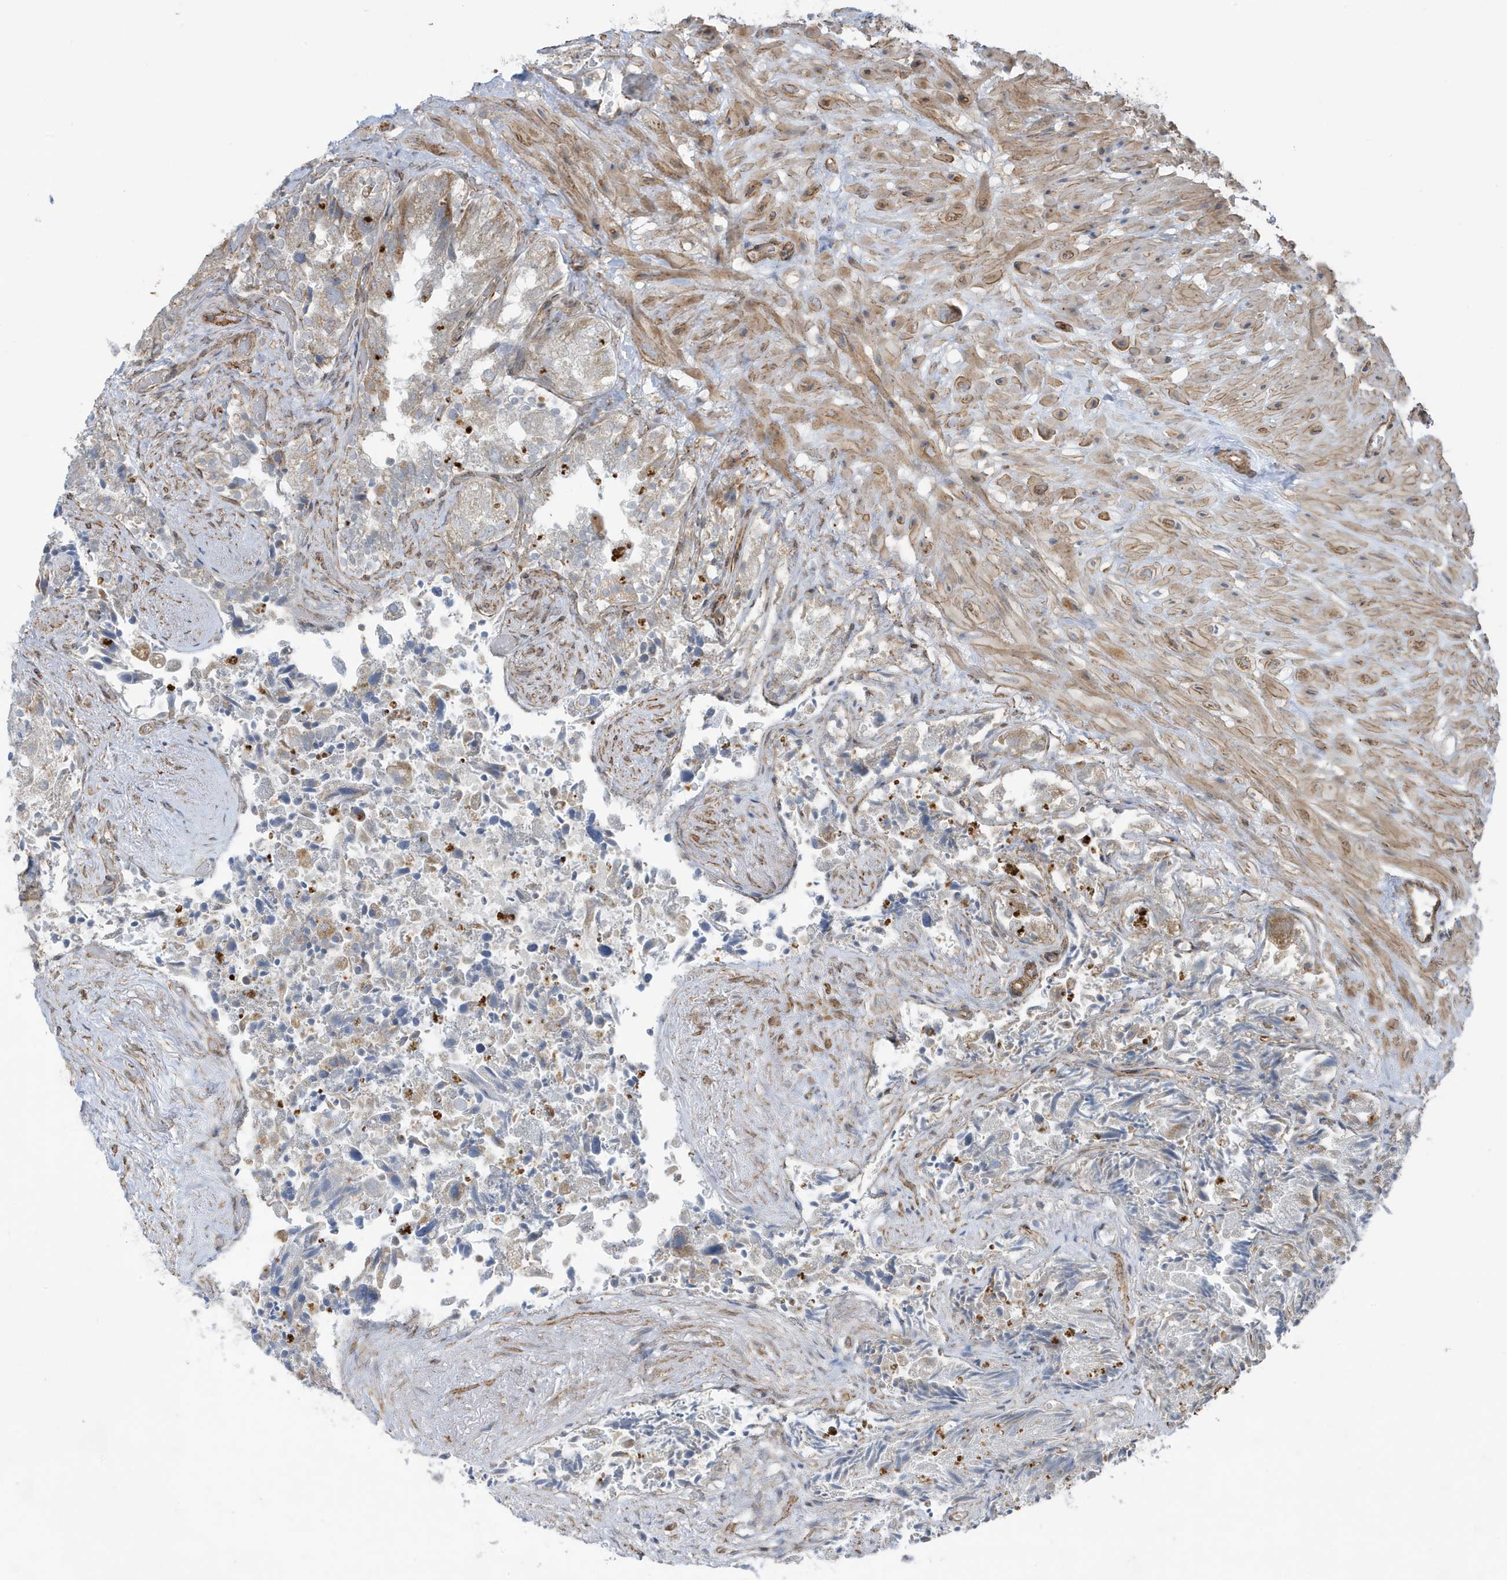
{"staining": {"intensity": "weak", "quantity": "25%-75%", "location": "cytoplasmic/membranous"}, "tissue": "seminal vesicle", "cell_type": "Glandular cells", "image_type": "normal", "snomed": [{"axis": "morphology", "description": "Normal tissue, NOS"}, {"axis": "topography", "description": "Seminal veicle"}, {"axis": "topography", "description": "Peripheral nerve tissue"}], "caption": "Human seminal vesicle stained with a brown dye reveals weak cytoplasmic/membranous positive expression in about 25%-75% of glandular cells.", "gene": "CHCHD4", "patient": {"sex": "male", "age": 63}}